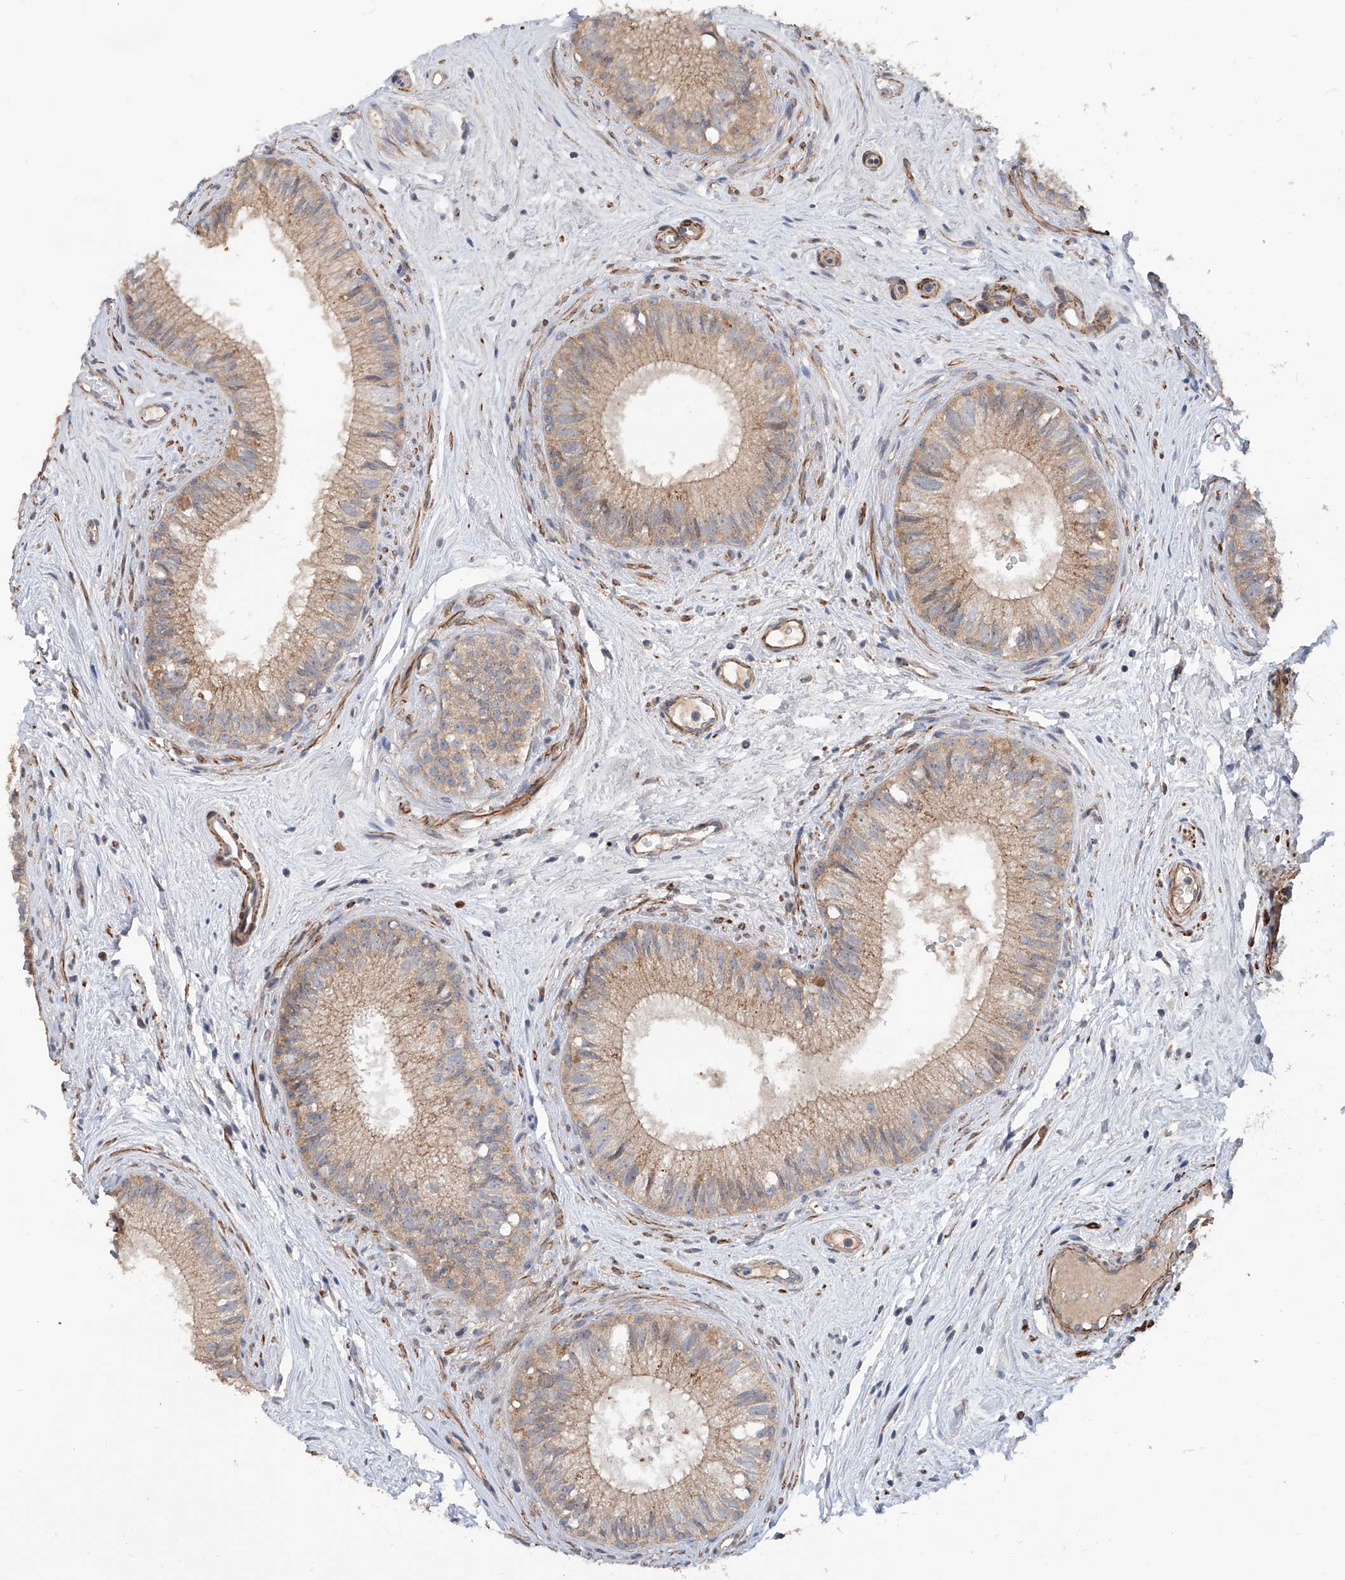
{"staining": {"intensity": "moderate", "quantity": ">75%", "location": "cytoplasmic/membranous"}, "tissue": "epididymis", "cell_type": "Glandular cells", "image_type": "normal", "snomed": [{"axis": "morphology", "description": "Normal tissue, NOS"}, {"axis": "topography", "description": "Epididymis"}], "caption": "This image exhibits immunohistochemistry (IHC) staining of normal human epididymis, with medium moderate cytoplasmic/membranous staining in about >75% of glandular cells.", "gene": "MAGEE2", "patient": {"sex": "male", "age": 71}}